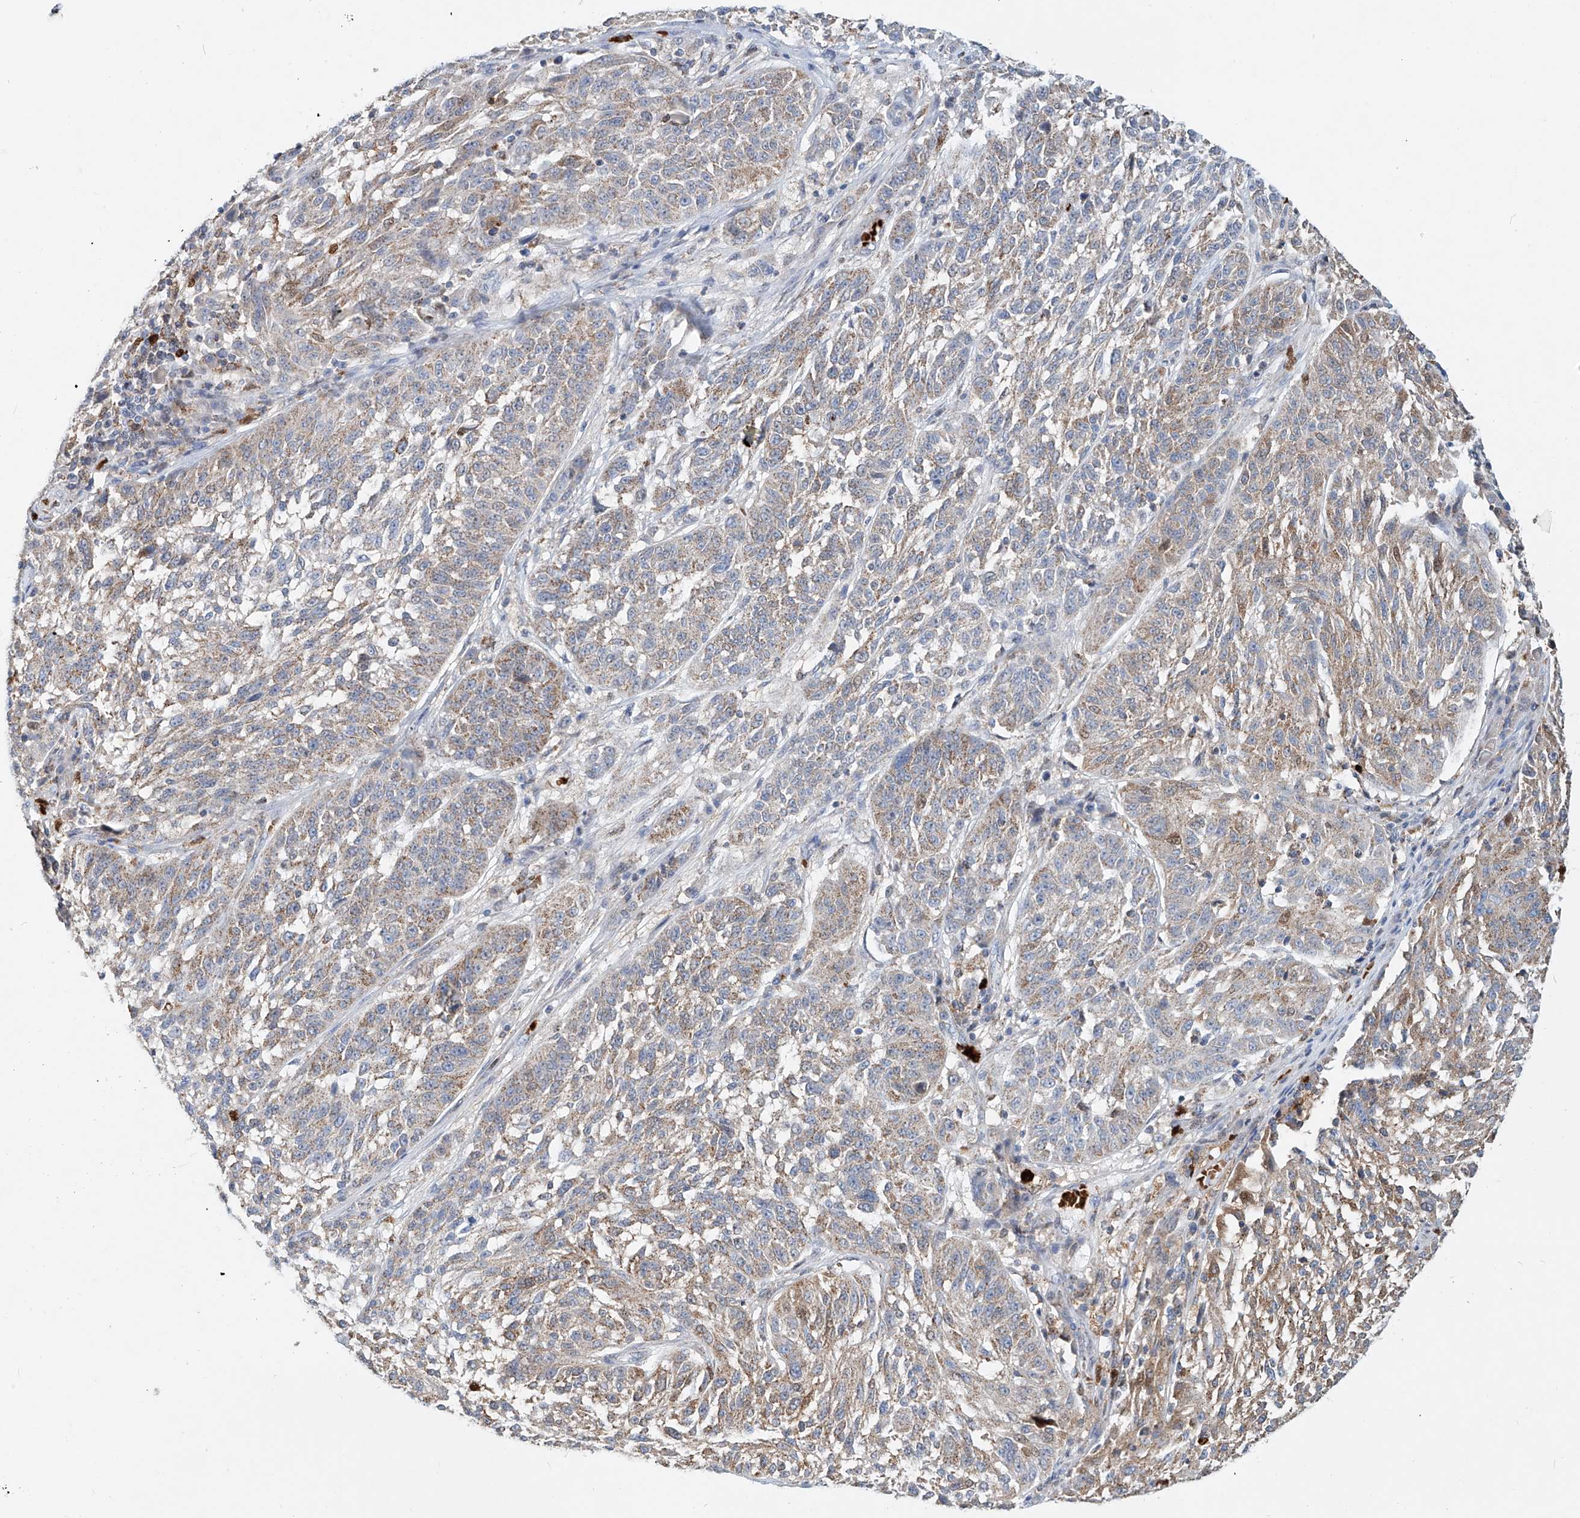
{"staining": {"intensity": "weak", "quantity": ">75%", "location": "cytoplasmic/membranous"}, "tissue": "melanoma", "cell_type": "Tumor cells", "image_type": "cancer", "snomed": [{"axis": "morphology", "description": "Malignant melanoma, NOS"}, {"axis": "topography", "description": "Skin"}], "caption": "Melanoma stained with immunohistochemistry displays weak cytoplasmic/membranous positivity in about >75% of tumor cells.", "gene": "PTPRA", "patient": {"sex": "male", "age": 53}}